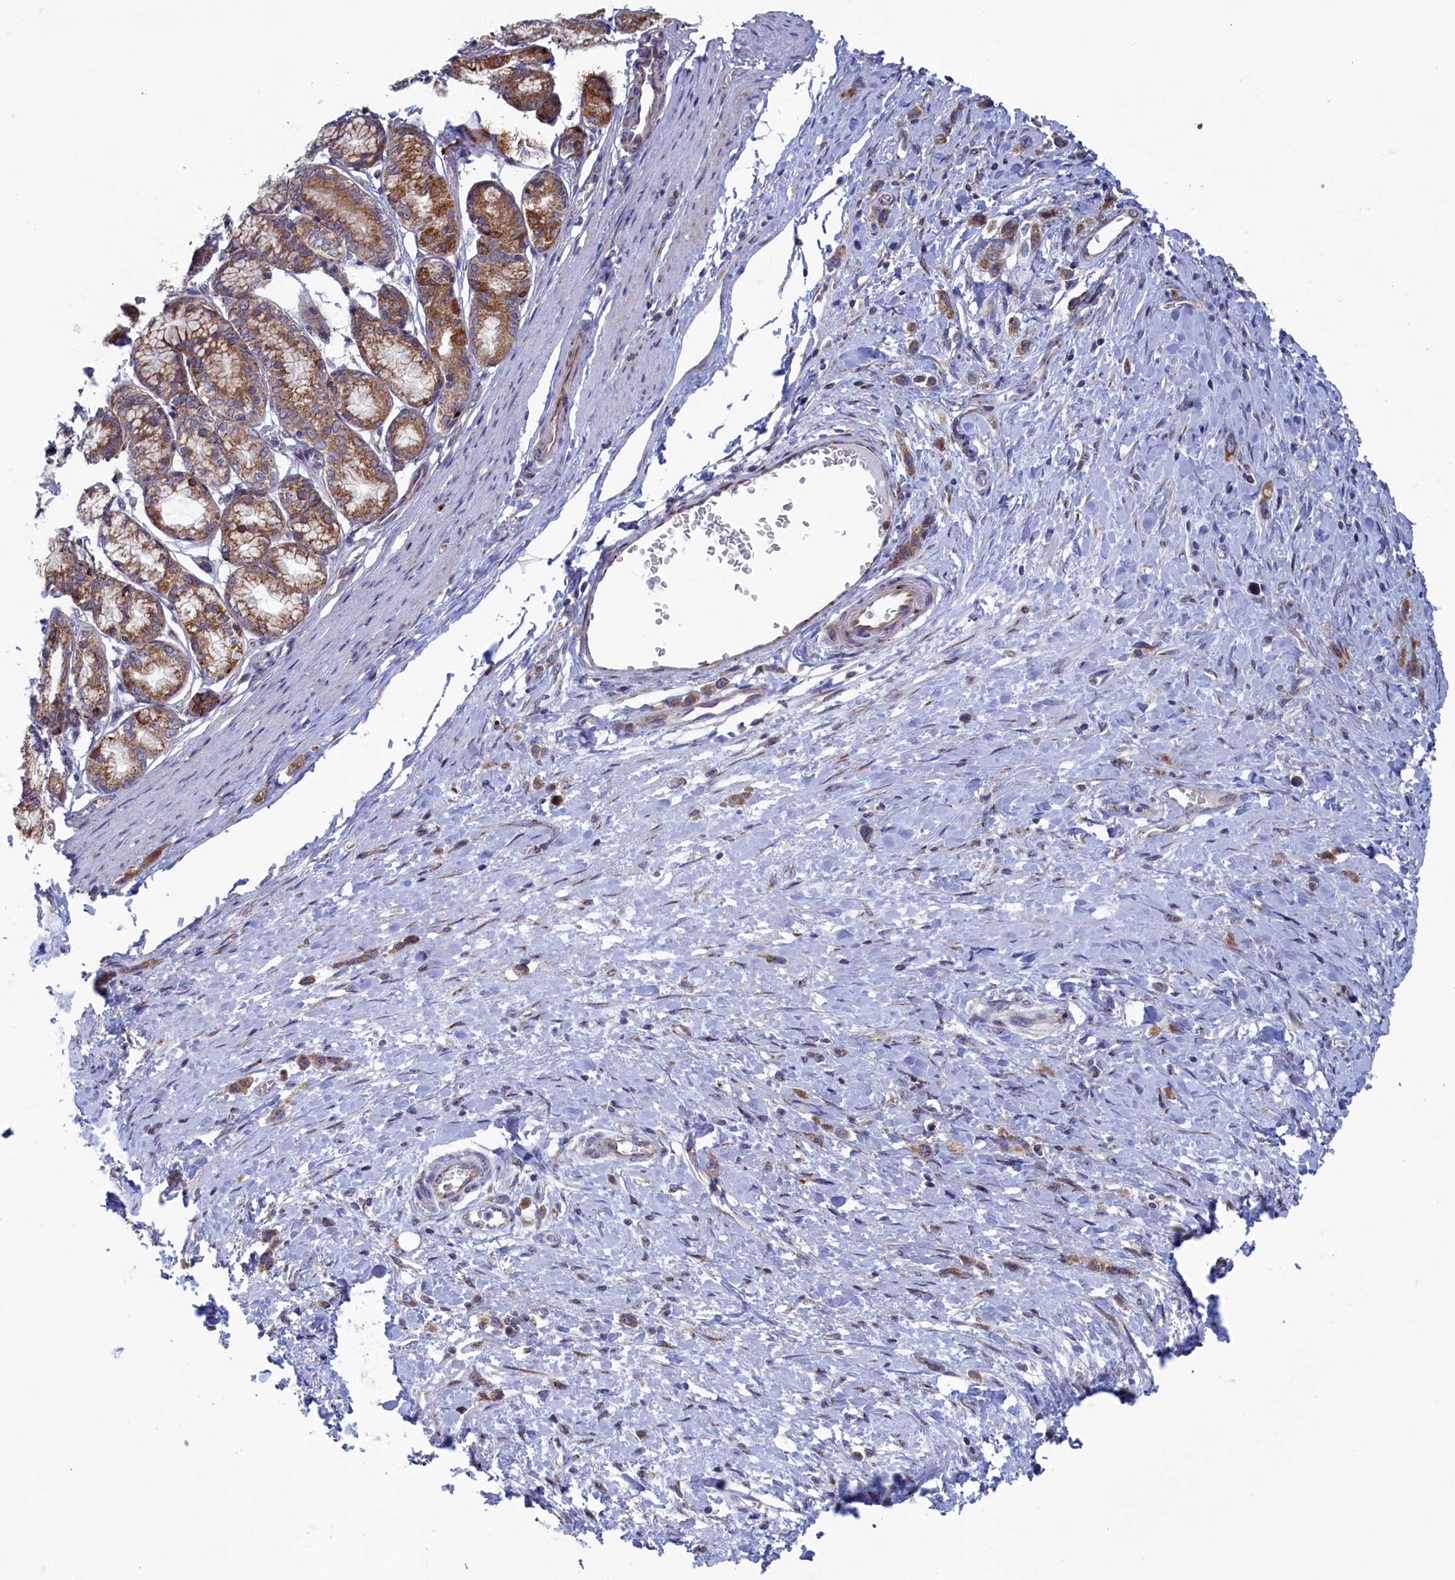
{"staining": {"intensity": "moderate", "quantity": ">75%", "location": "cytoplasmic/membranous"}, "tissue": "stomach cancer", "cell_type": "Tumor cells", "image_type": "cancer", "snomed": [{"axis": "morphology", "description": "Adenocarcinoma, NOS"}, {"axis": "topography", "description": "Stomach"}], "caption": "Immunohistochemical staining of stomach cancer (adenocarcinoma) shows medium levels of moderate cytoplasmic/membranous staining in approximately >75% of tumor cells.", "gene": "MTFMT", "patient": {"sex": "female", "age": 65}}